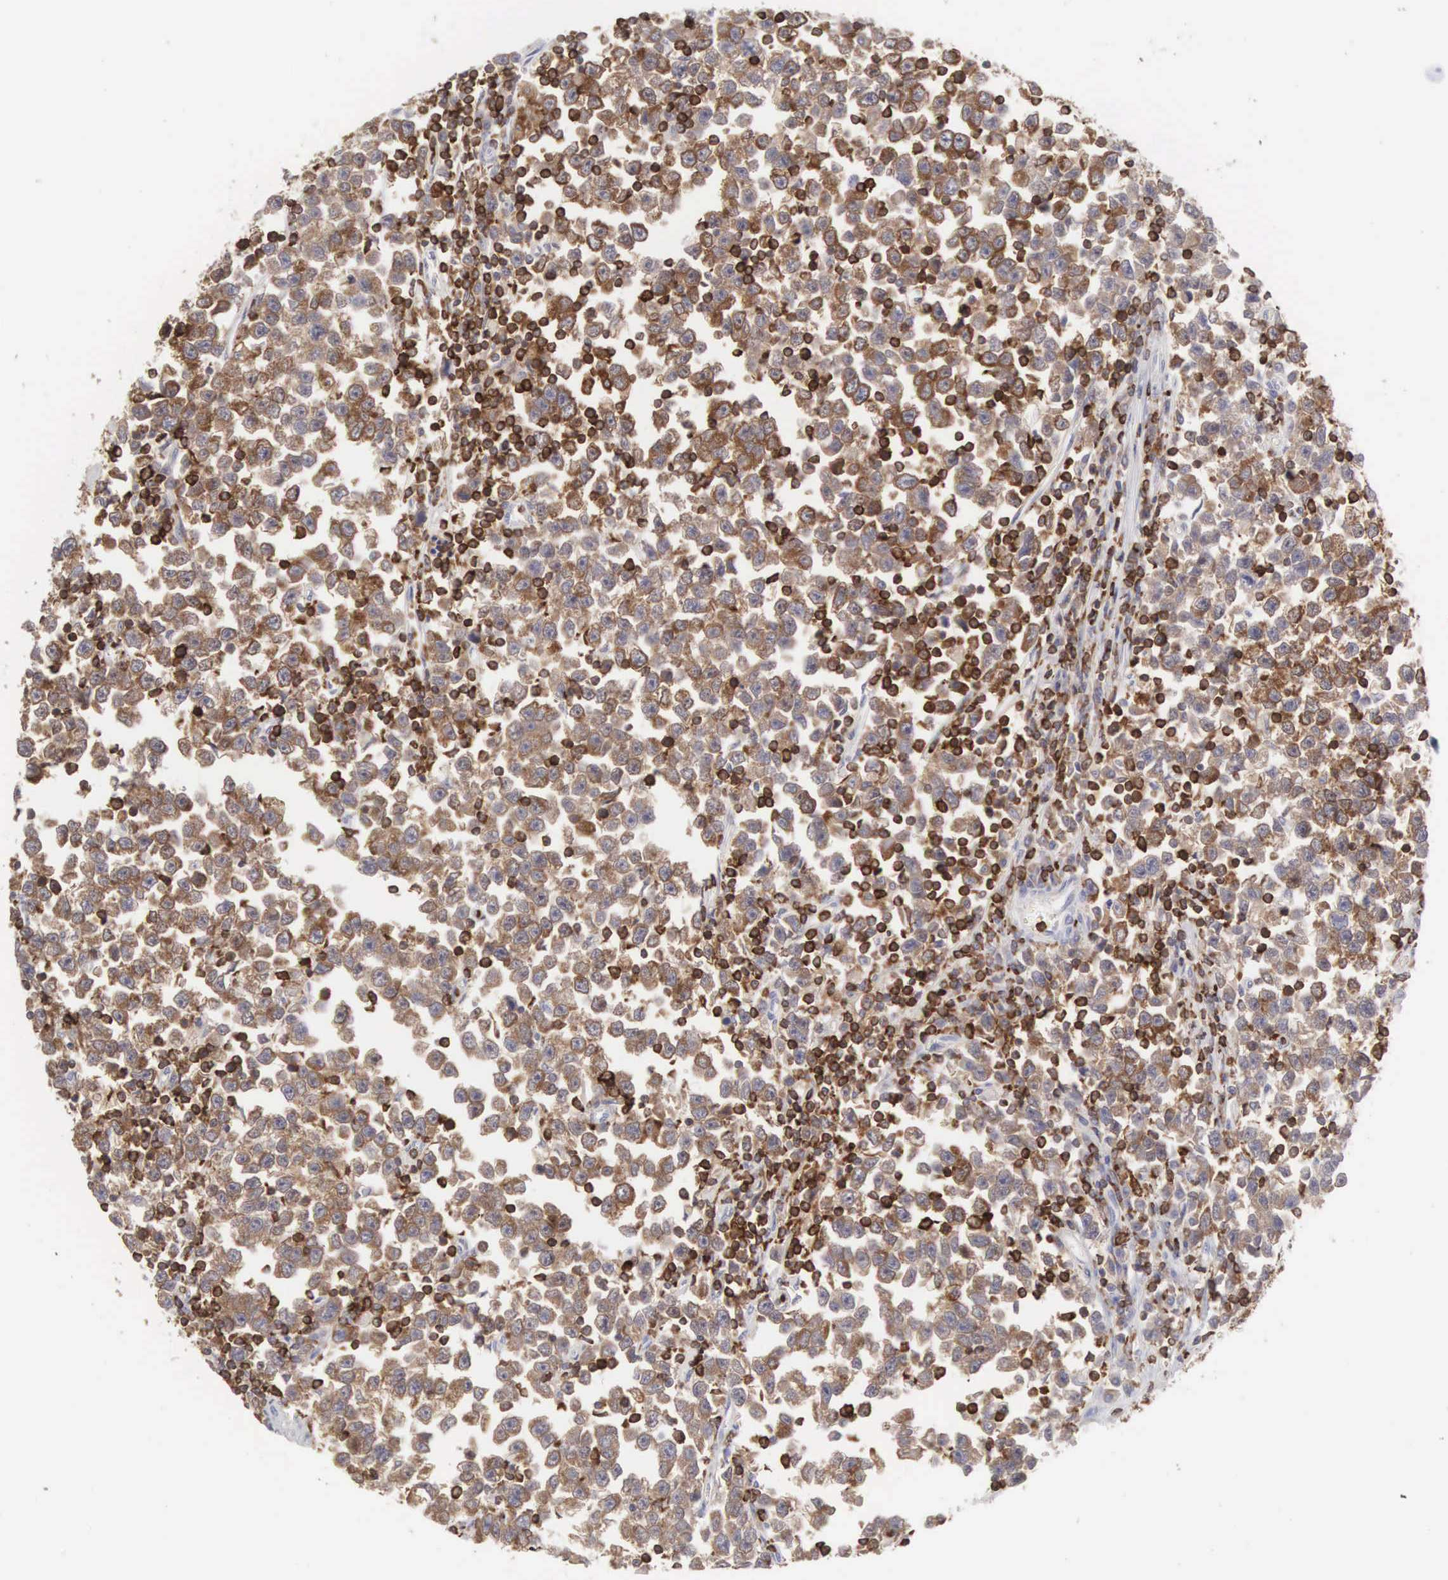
{"staining": {"intensity": "strong", "quantity": ">75%", "location": "cytoplasmic/membranous,nuclear"}, "tissue": "testis cancer", "cell_type": "Tumor cells", "image_type": "cancer", "snomed": [{"axis": "morphology", "description": "Seminoma, NOS"}, {"axis": "topography", "description": "Testis"}], "caption": "This is a micrograph of immunohistochemistry staining of testis seminoma, which shows strong expression in the cytoplasmic/membranous and nuclear of tumor cells.", "gene": "SH3BP1", "patient": {"sex": "male", "age": 43}}